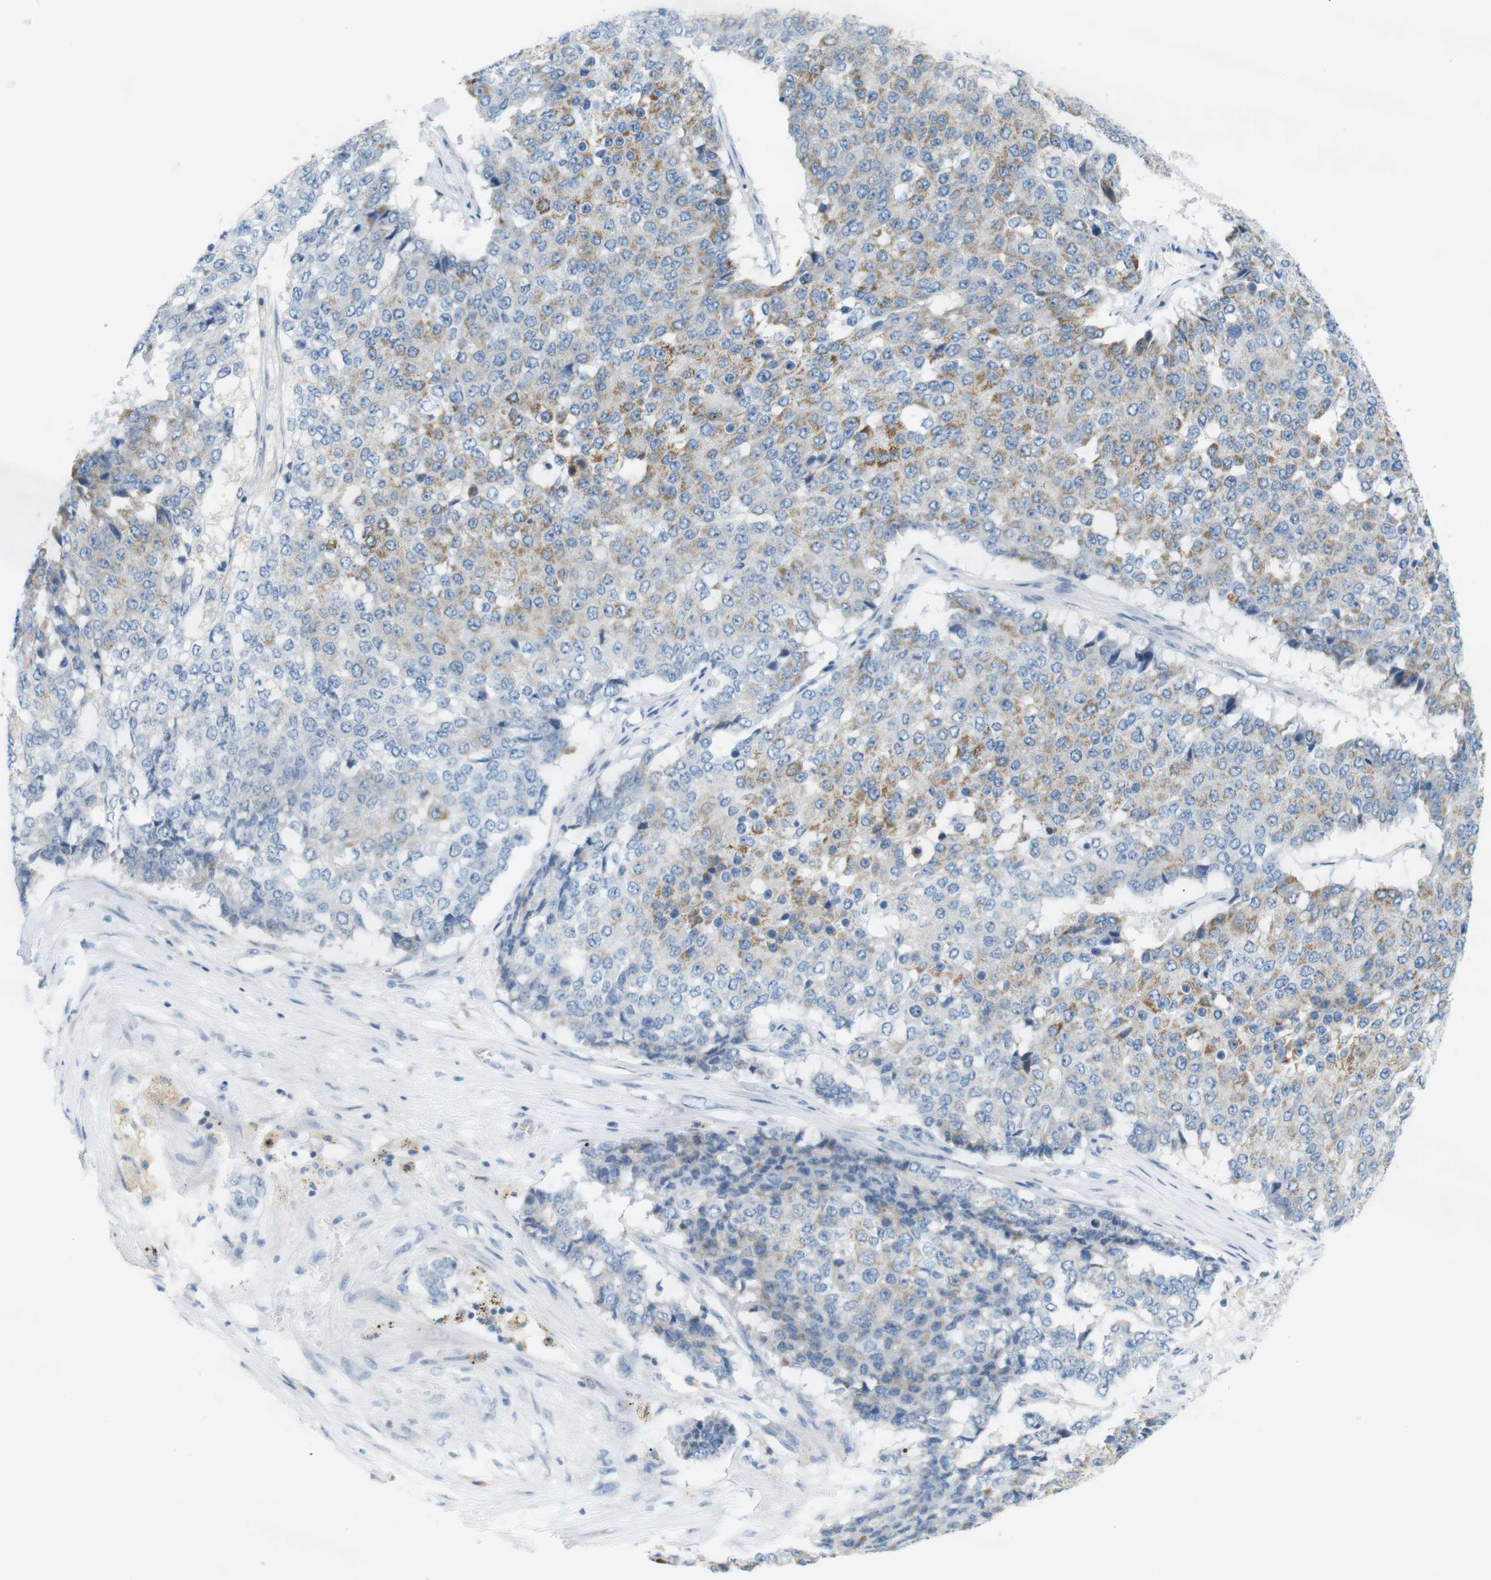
{"staining": {"intensity": "weak", "quantity": "25%-75%", "location": "cytoplasmic/membranous"}, "tissue": "pancreatic cancer", "cell_type": "Tumor cells", "image_type": "cancer", "snomed": [{"axis": "morphology", "description": "Adenocarcinoma, NOS"}, {"axis": "topography", "description": "Pancreas"}], "caption": "Human pancreatic adenocarcinoma stained with a protein marker exhibits weak staining in tumor cells.", "gene": "LRRK2", "patient": {"sex": "male", "age": 50}}